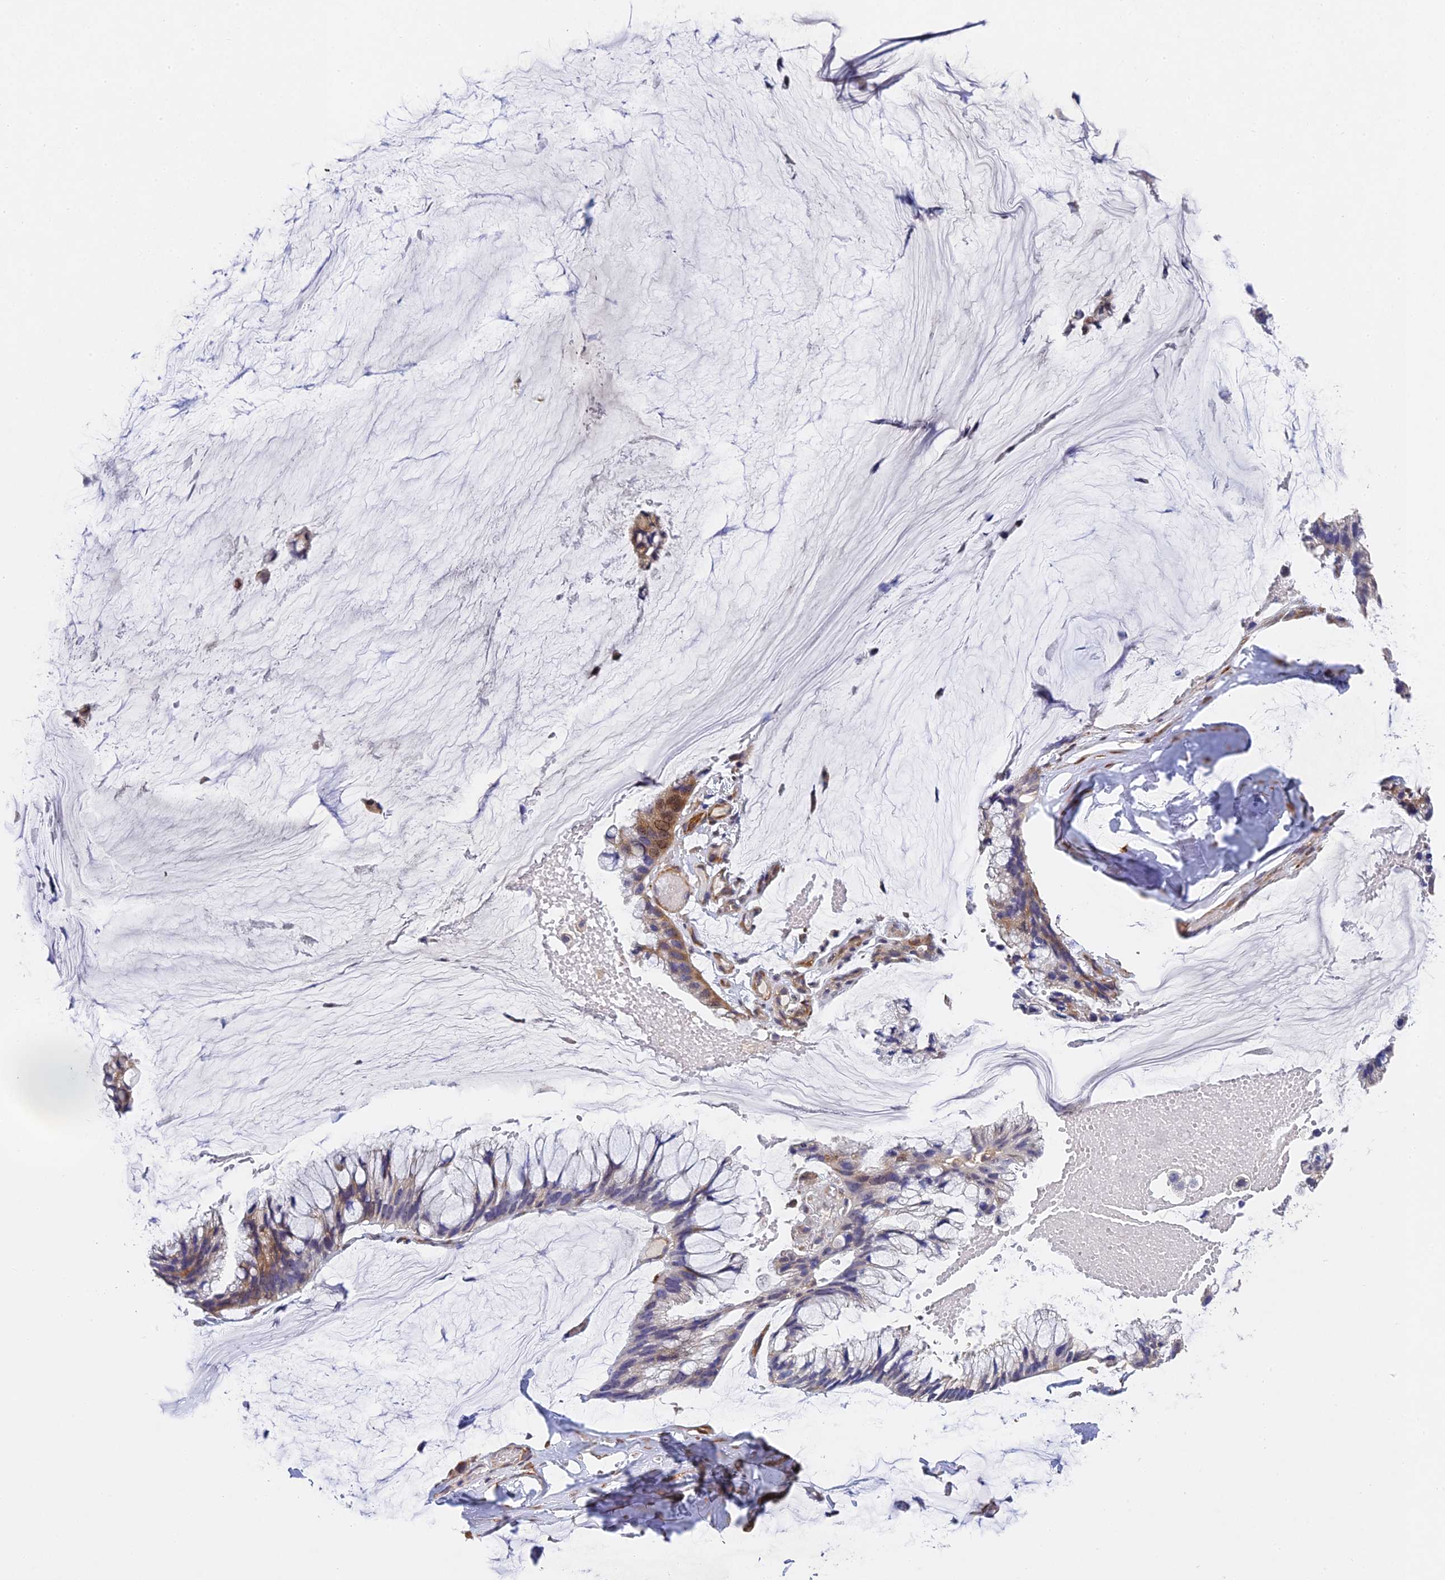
{"staining": {"intensity": "moderate", "quantity": "<25%", "location": "cytoplasmic/membranous"}, "tissue": "ovarian cancer", "cell_type": "Tumor cells", "image_type": "cancer", "snomed": [{"axis": "morphology", "description": "Cystadenocarcinoma, mucinous, NOS"}, {"axis": "topography", "description": "Ovary"}], "caption": "A brown stain labels moderate cytoplasmic/membranous staining of a protein in mucinous cystadenocarcinoma (ovarian) tumor cells. (DAB IHC with brightfield microscopy, high magnification).", "gene": "SLC11A1", "patient": {"sex": "female", "age": 39}}